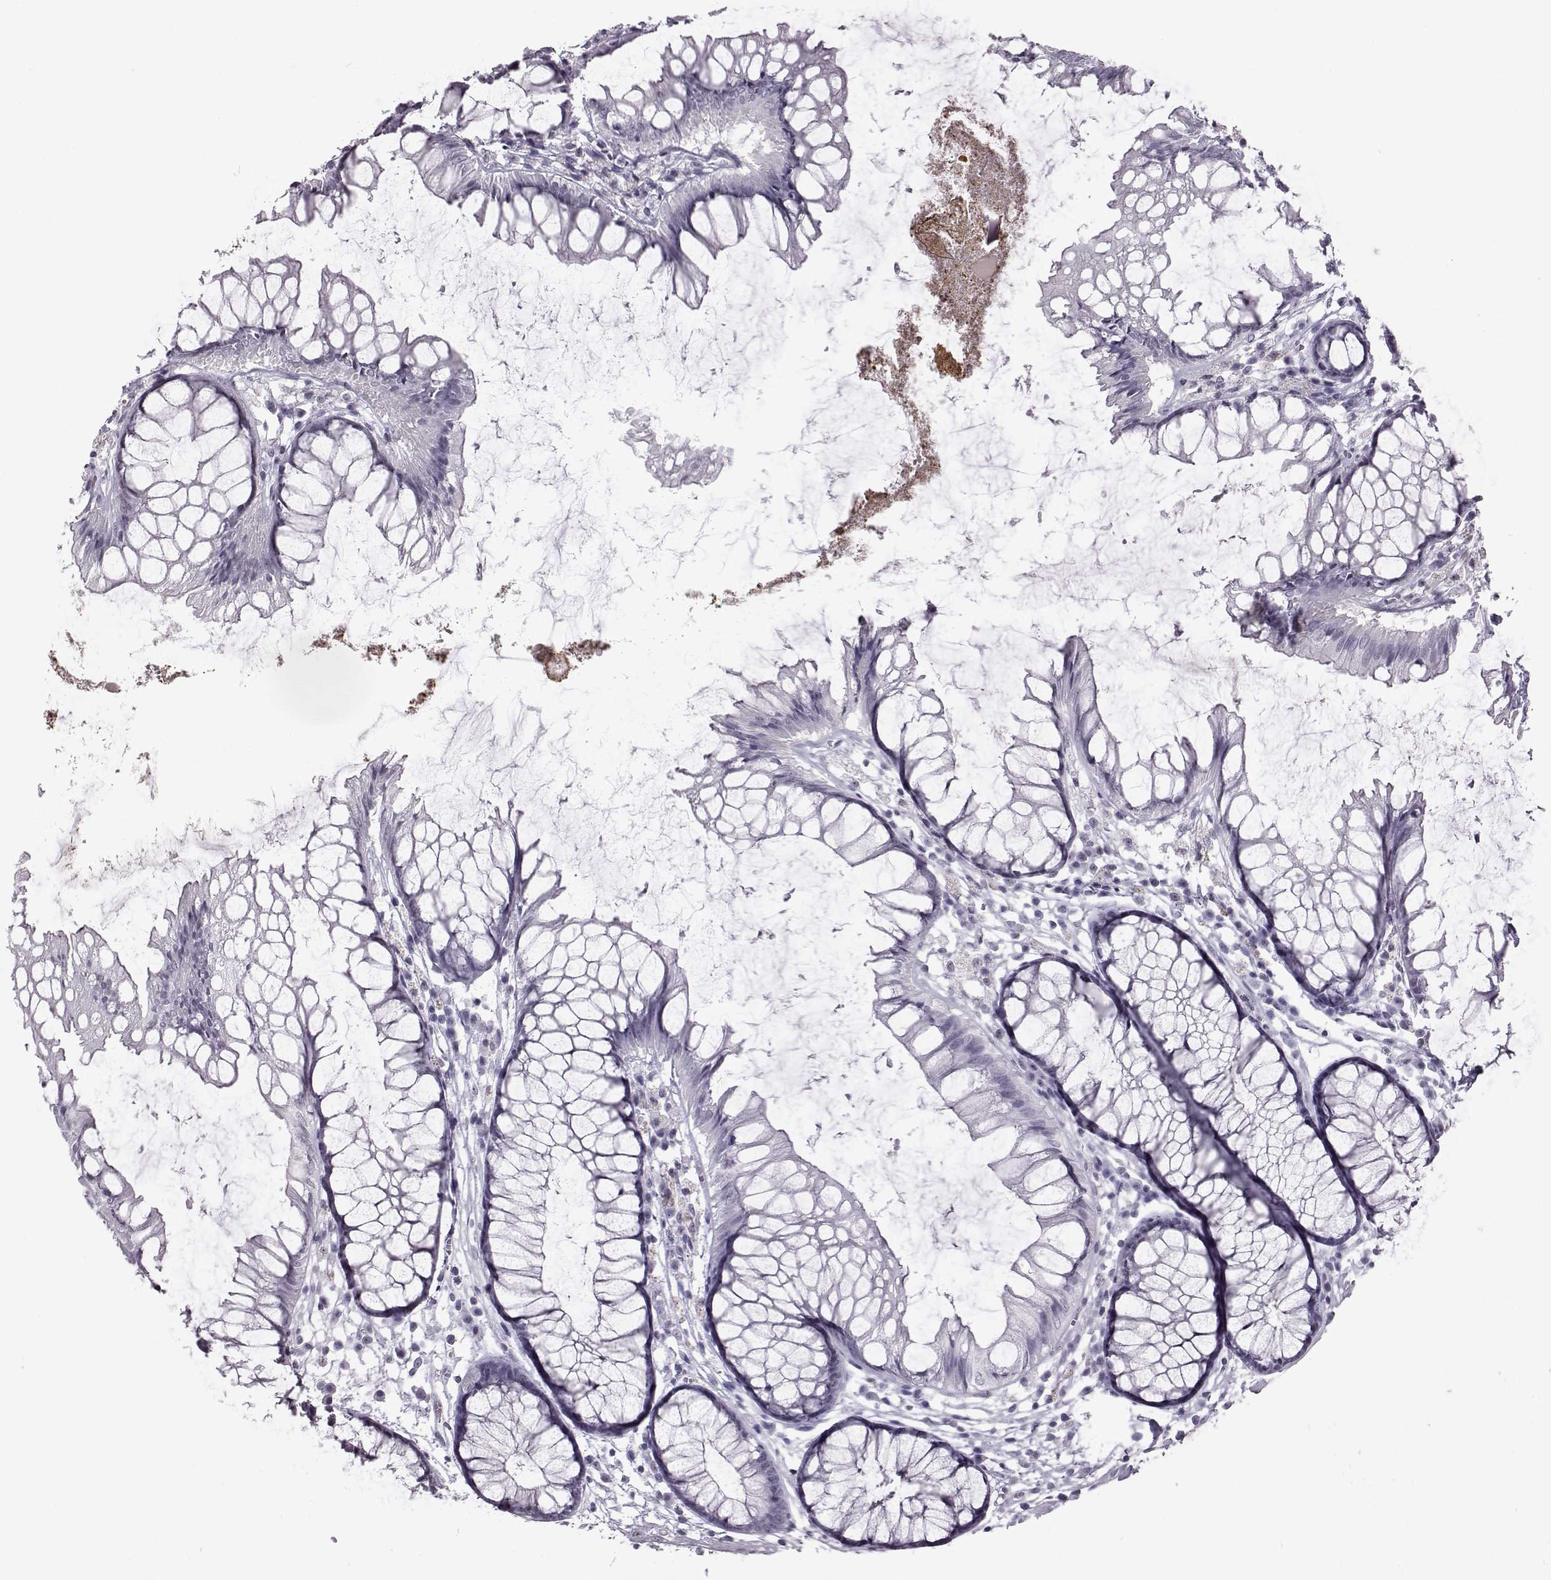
{"staining": {"intensity": "negative", "quantity": "none", "location": "none"}, "tissue": "colon", "cell_type": "Endothelial cells", "image_type": "normal", "snomed": [{"axis": "morphology", "description": "Normal tissue, NOS"}, {"axis": "morphology", "description": "Adenocarcinoma, NOS"}, {"axis": "topography", "description": "Colon"}], "caption": "There is no significant expression in endothelial cells of colon. (DAB immunohistochemistry (IHC) visualized using brightfield microscopy, high magnification).", "gene": "ADGRG2", "patient": {"sex": "male", "age": 65}}